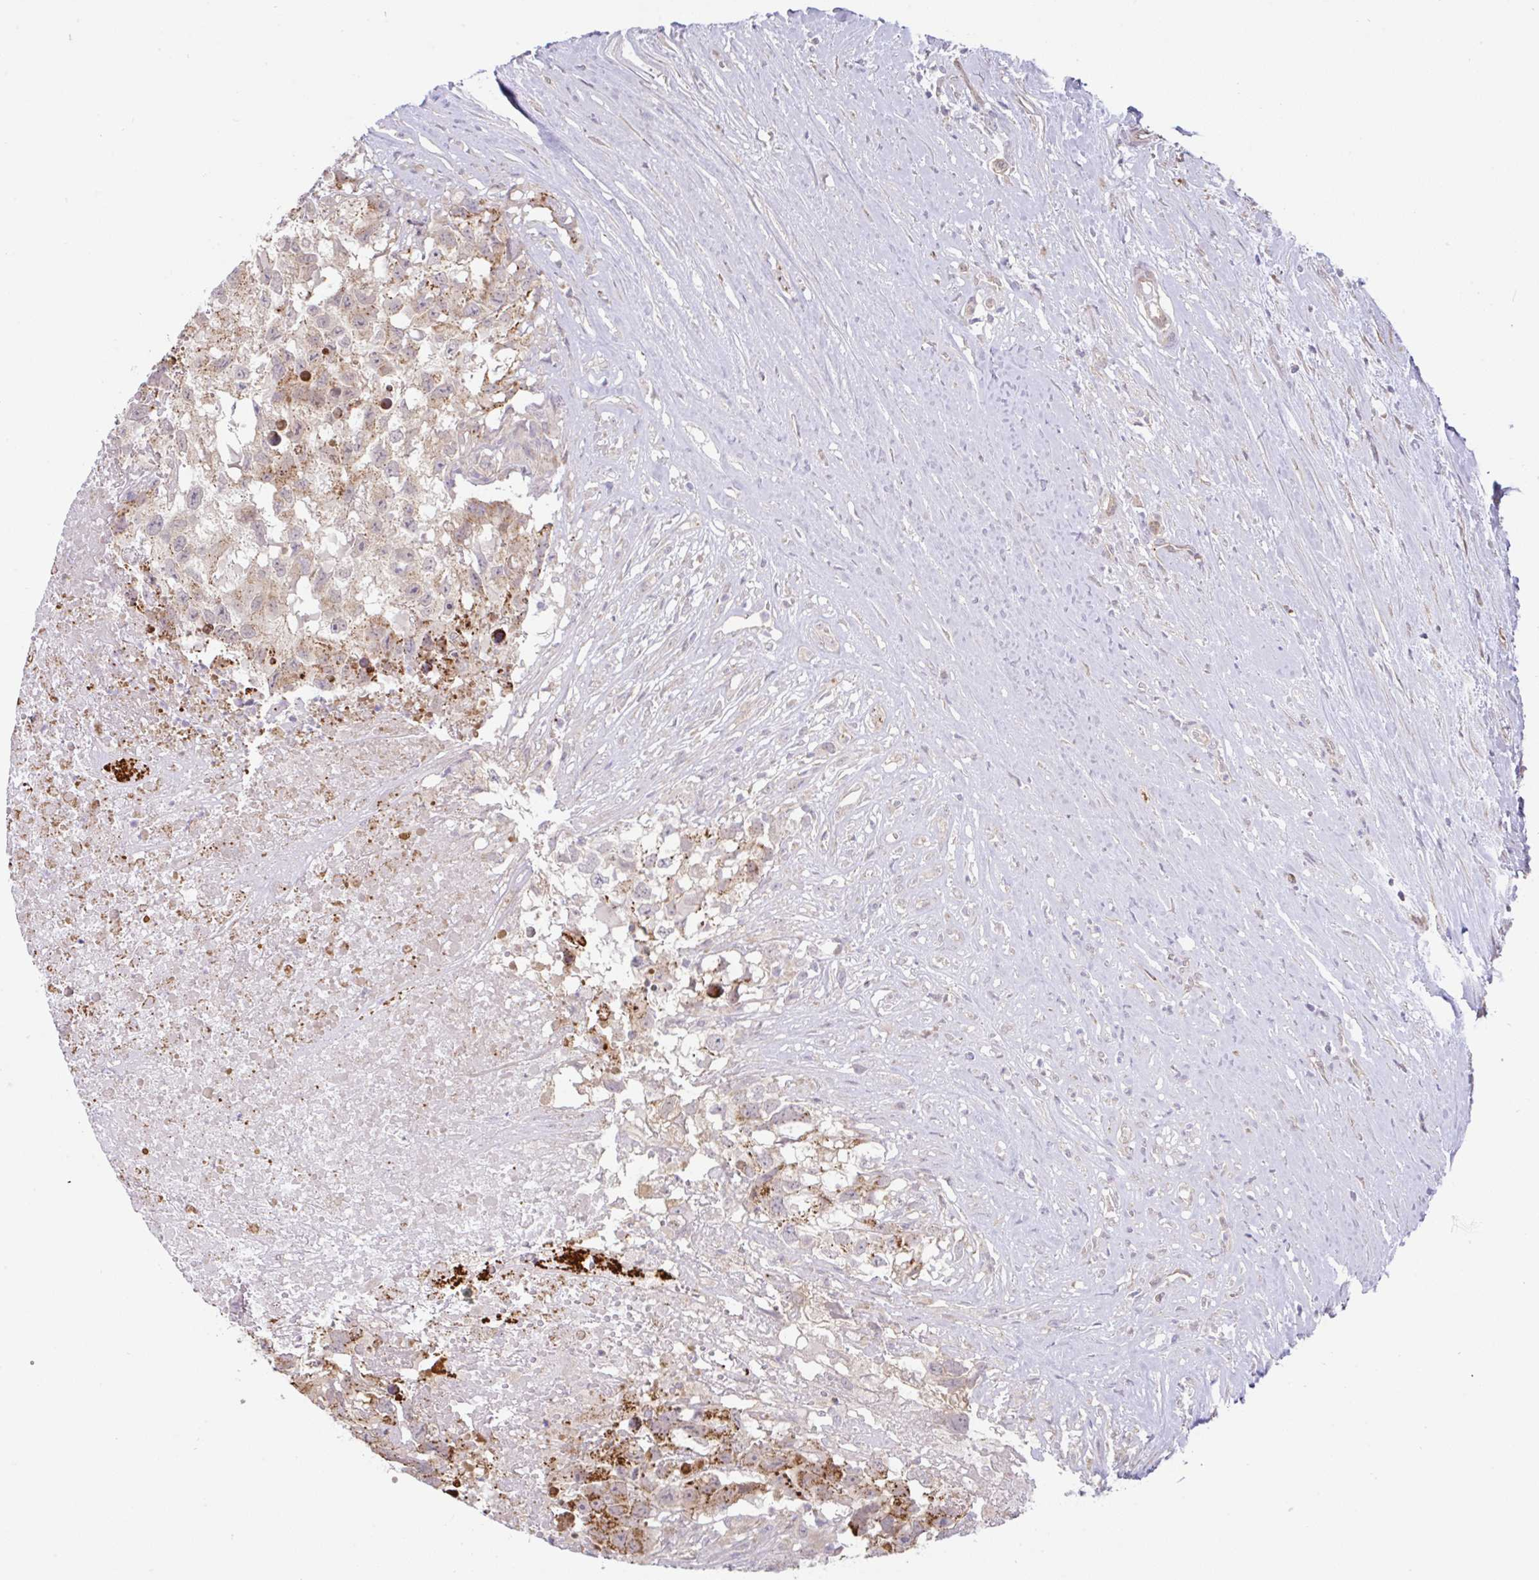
{"staining": {"intensity": "moderate", "quantity": "<25%", "location": "cytoplasmic/membranous"}, "tissue": "testis cancer", "cell_type": "Tumor cells", "image_type": "cancer", "snomed": [{"axis": "morphology", "description": "Carcinoma, Embryonal, NOS"}, {"axis": "topography", "description": "Testis"}], "caption": "IHC (DAB (3,3'-diaminobenzidine)) staining of embryonal carcinoma (testis) reveals moderate cytoplasmic/membranous protein expression in about <25% of tumor cells. (DAB (3,3'-diaminobenzidine) IHC, brown staining for protein, blue staining for nuclei).", "gene": "DLEU7", "patient": {"sex": "male", "age": 83}}